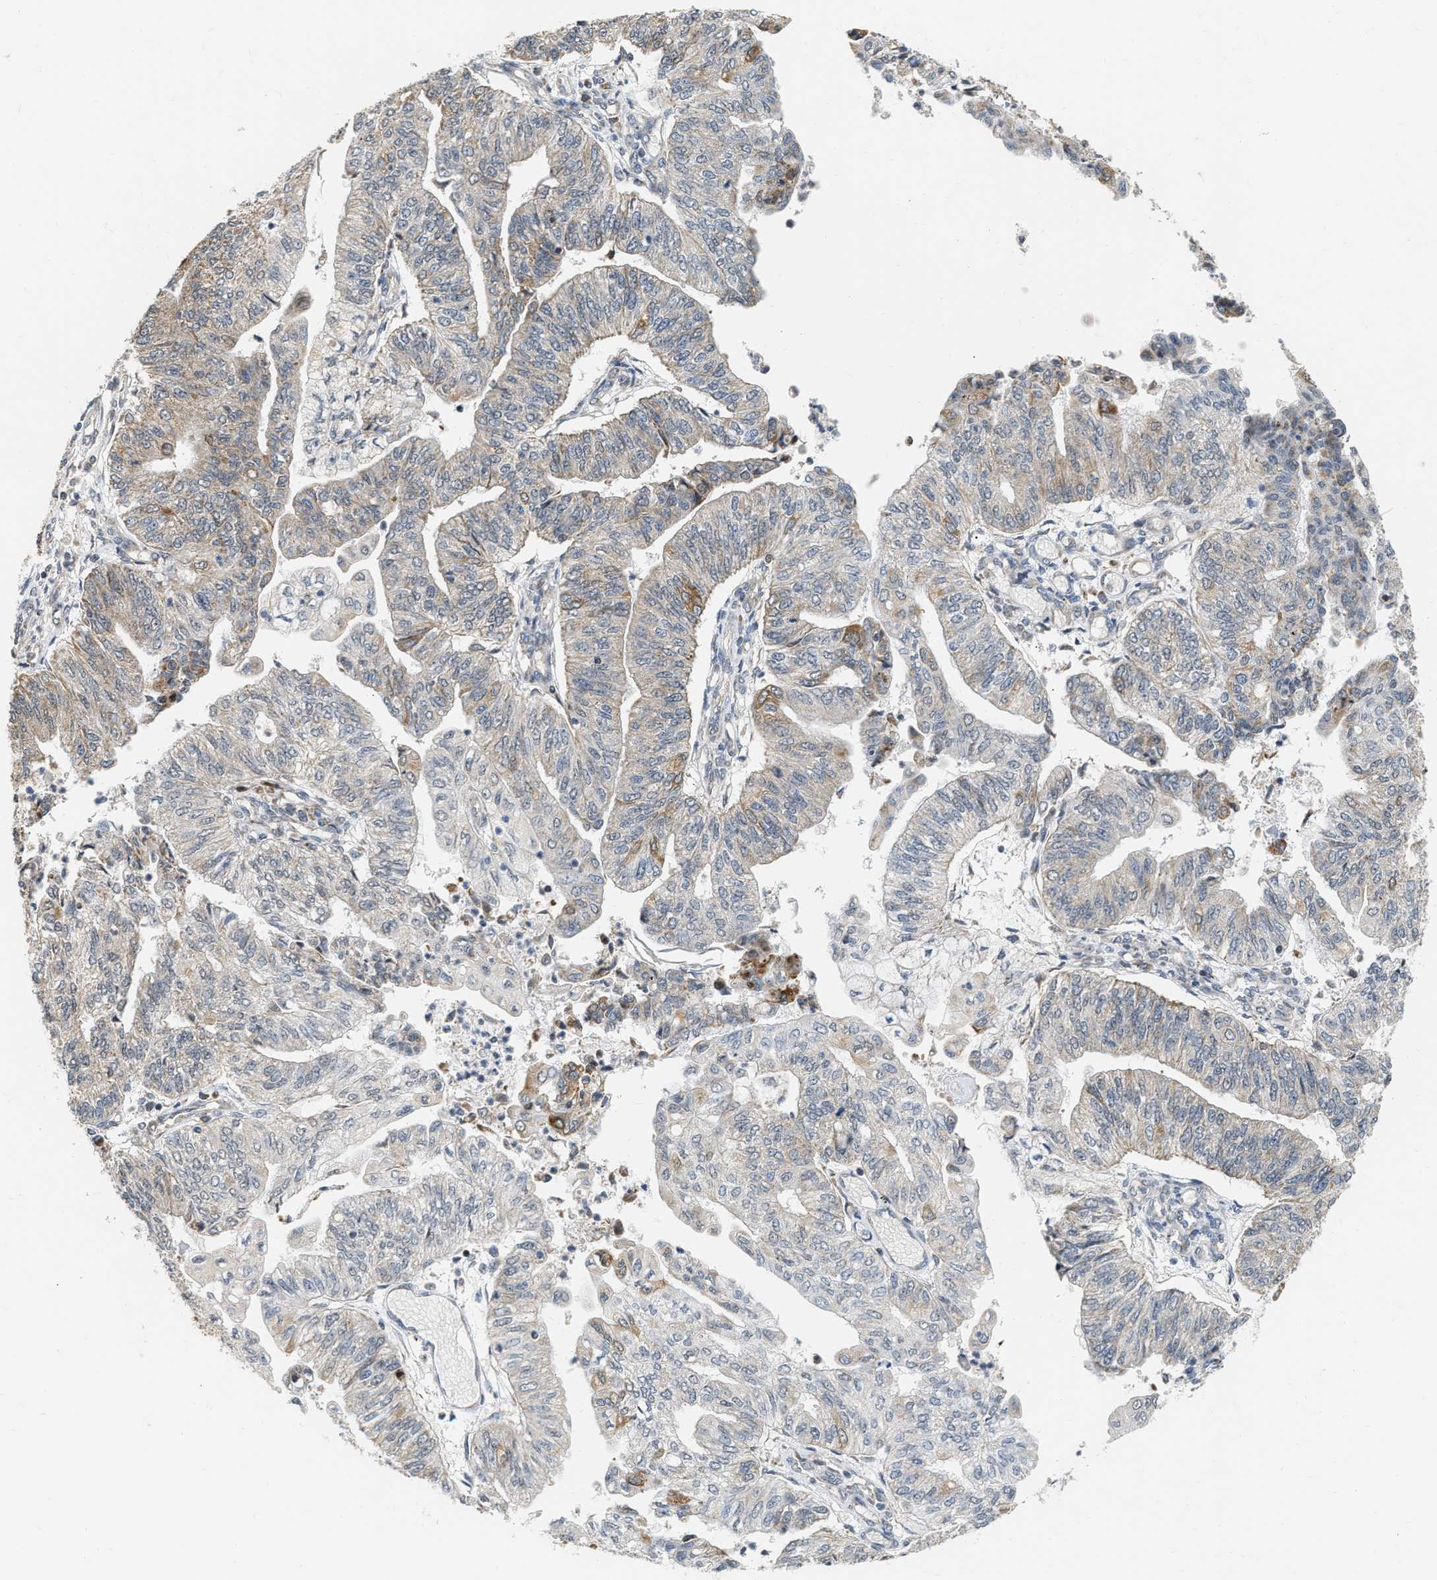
{"staining": {"intensity": "moderate", "quantity": "<25%", "location": "cytoplasmic/membranous"}, "tissue": "endometrial cancer", "cell_type": "Tumor cells", "image_type": "cancer", "snomed": [{"axis": "morphology", "description": "Adenocarcinoma, NOS"}, {"axis": "topography", "description": "Endometrium"}], "caption": "Immunohistochemical staining of human endometrial cancer (adenocarcinoma) displays moderate cytoplasmic/membranous protein positivity in approximately <25% of tumor cells. (Brightfield microscopy of DAB IHC at high magnification).", "gene": "DEPTOR", "patient": {"sex": "female", "age": 59}}